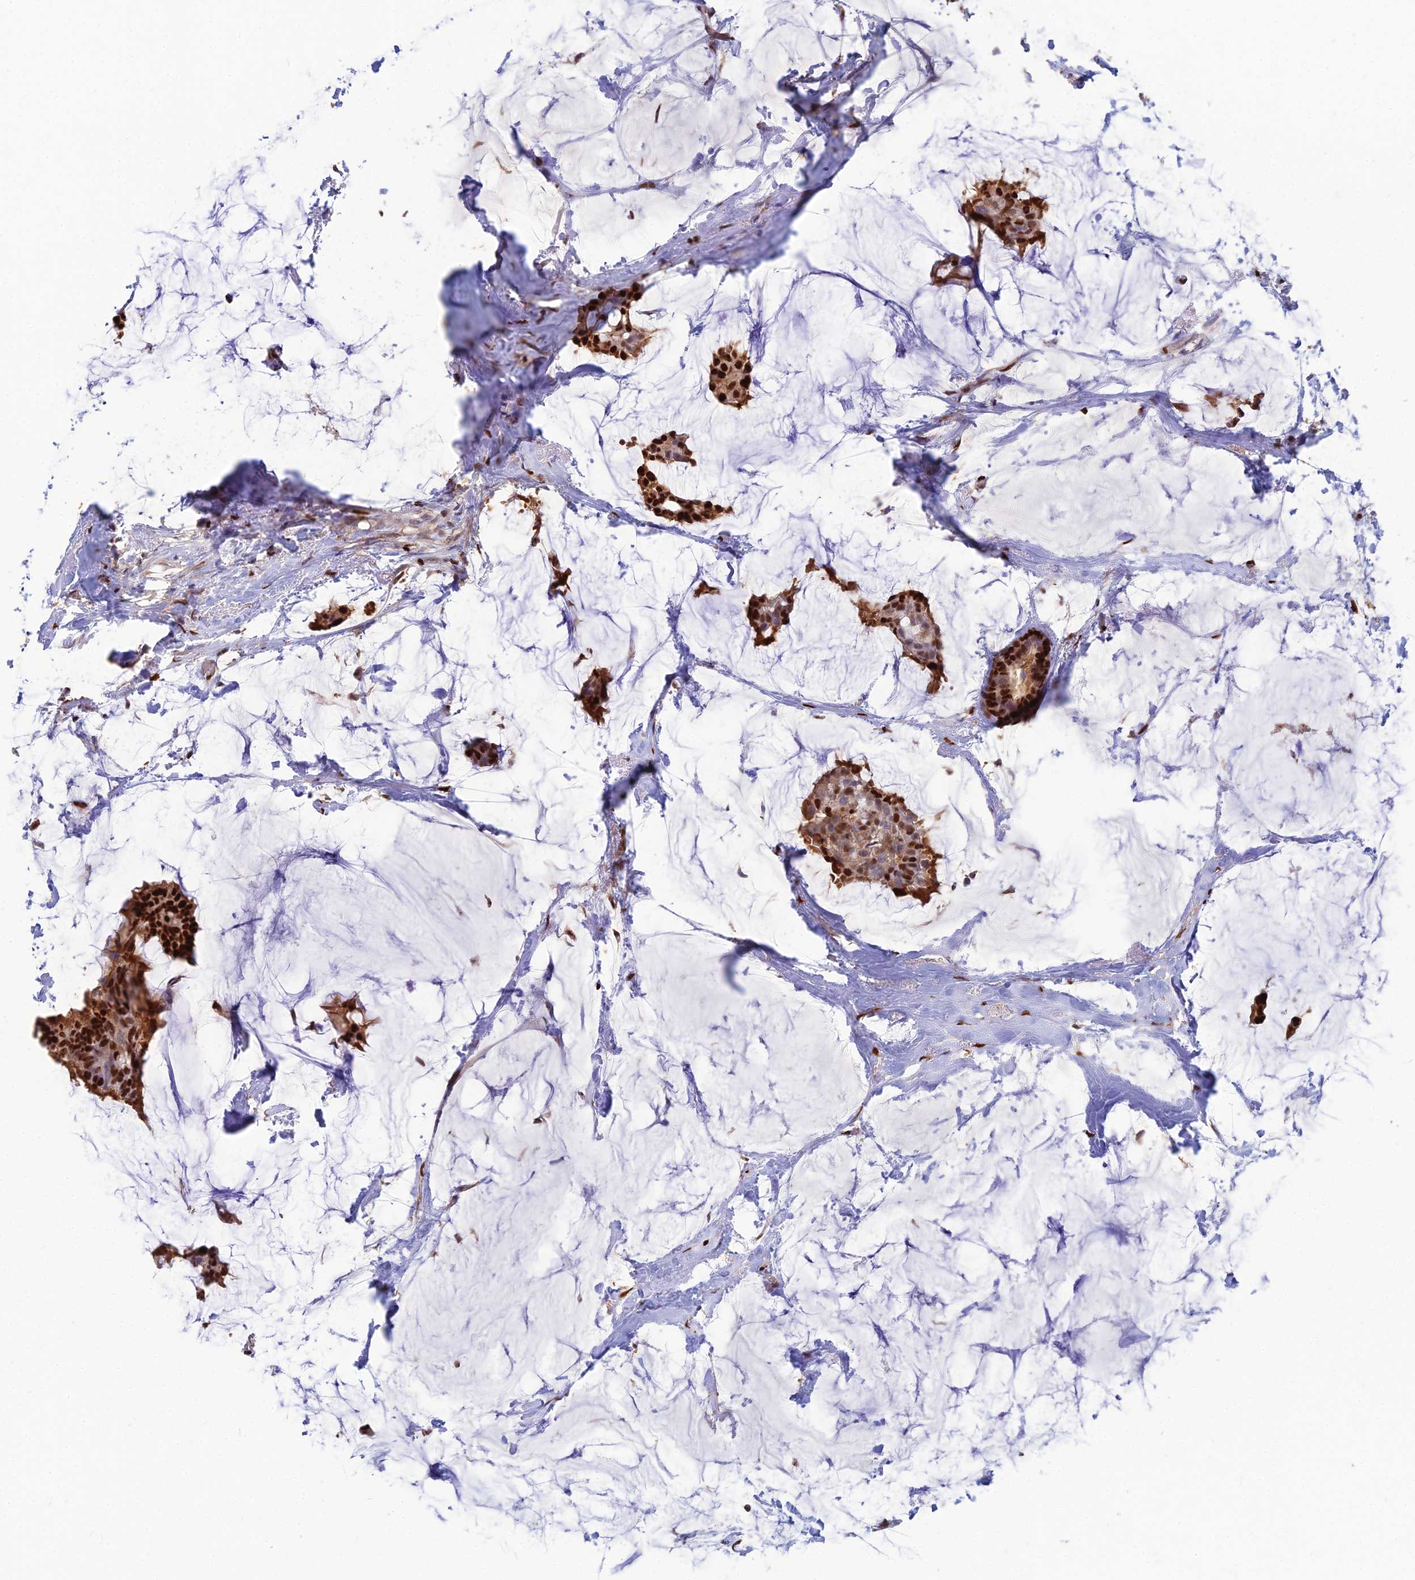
{"staining": {"intensity": "strong", "quantity": ">75%", "location": "nuclear"}, "tissue": "breast cancer", "cell_type": "Tumor cells", "image_type": "cancer", "snomed": [{"axis": "morphology", "description": "Duct carcinoma"}, {"axis": "topography", "description": "Breast"}], "caption": "Immunohistochemical staining of human breast cancer (infiltrating ductal carcinoma) exhibits high levels of strong nuclear protein staining in approximately >75% of tumor cells. The staining was performed using DAB to visualize the protein expression in brown, while the nuclei were stained in blue with hematoxylin (Magnification: 20x).", "gene": "DNPEP", "patient": {"sex": "female", "age": 93}}